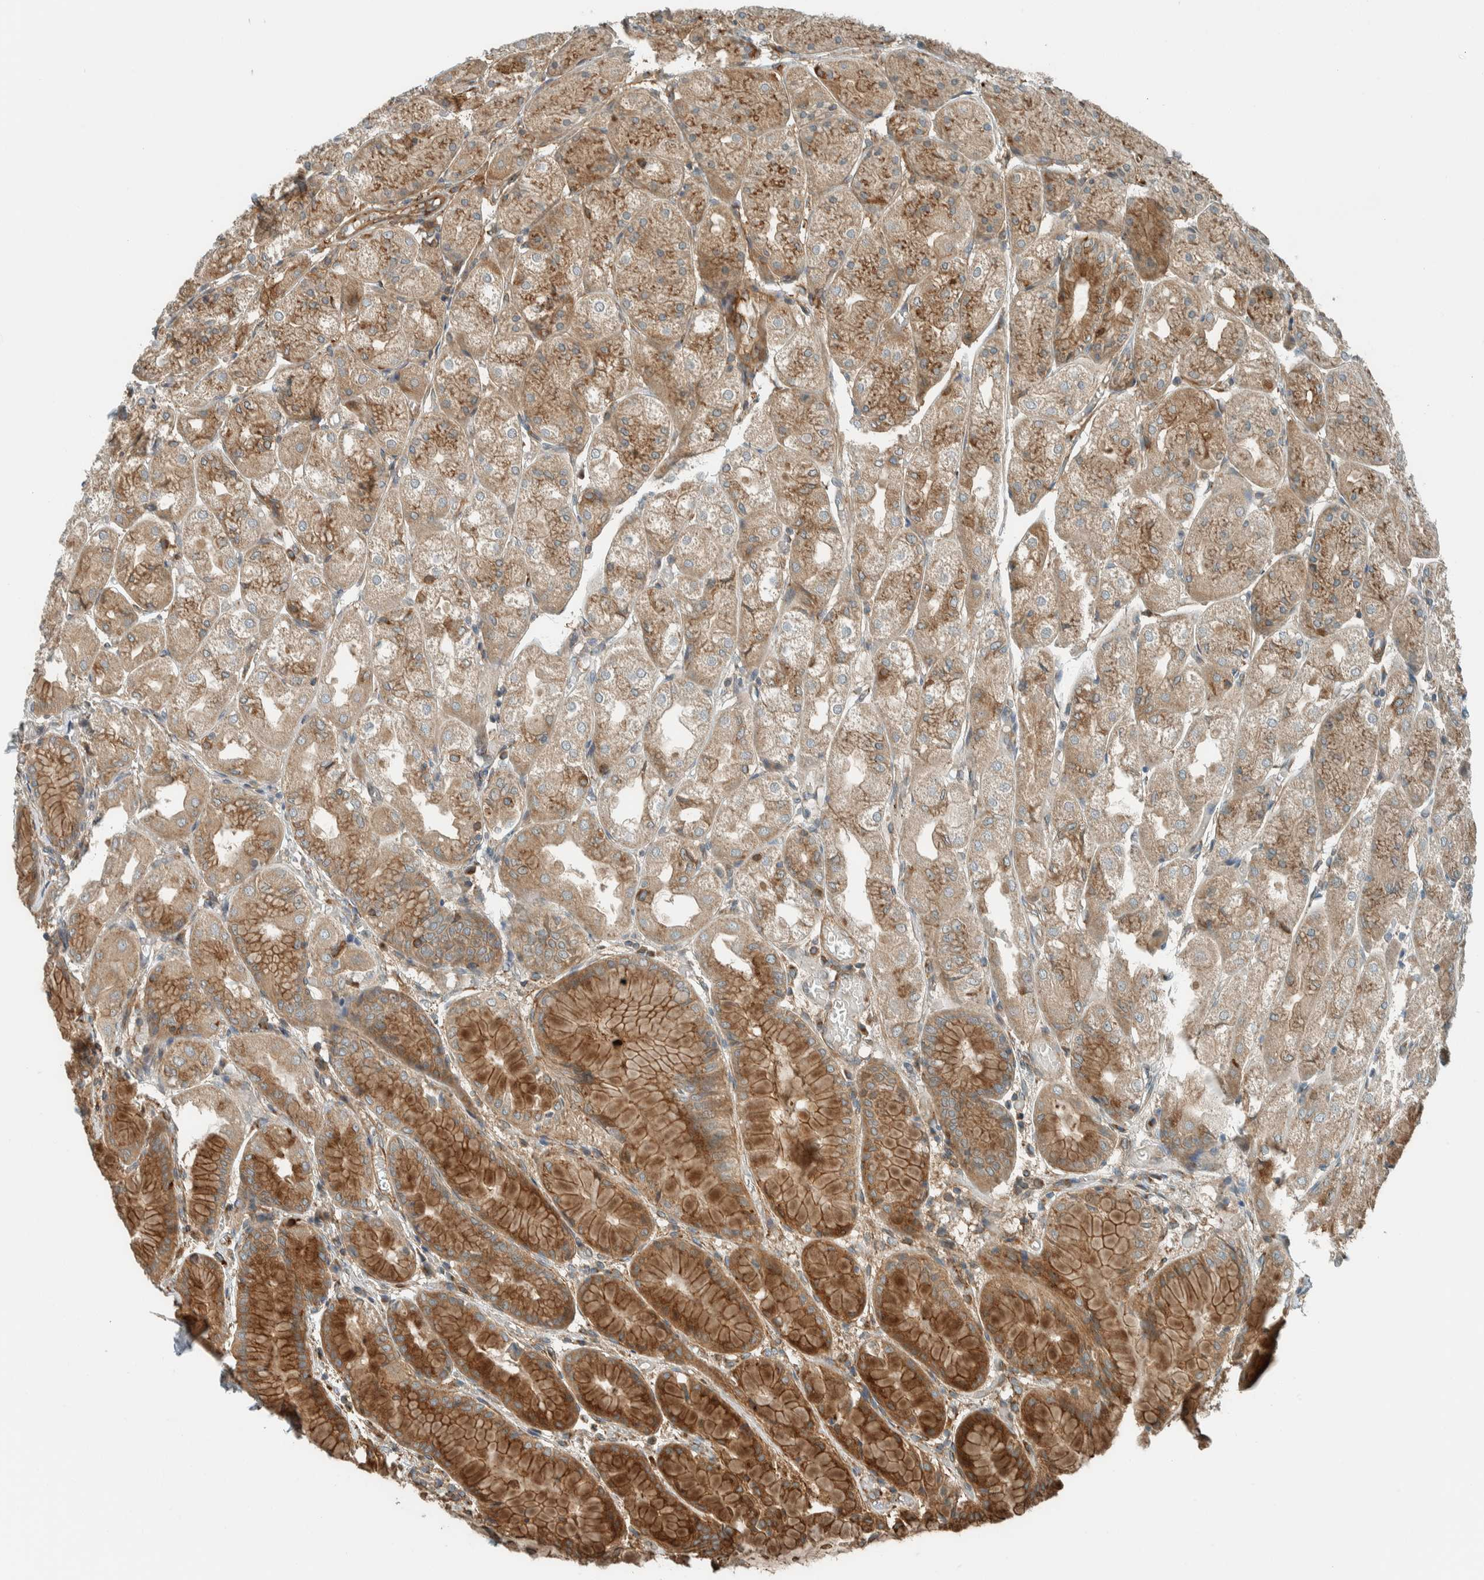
{"staining": {"intensity": "strong", "quantity": "25%-75%", "location": "cytoplasmic/membranous"}, "tissue": "stomach", "cell_type": "Glandular cells", "image_type": "normal", "snomed": [{"axis": "morphology", "description": "Normal tissue, NOS"}, {"axis": "topography", "description": "Stomach, upper"}], "caption": "Human stomach stained with a protein marker exhibits strong staining in glandular cells.", "gene": "EXOC7", "patient": {"sex": "male", "age": 72}}